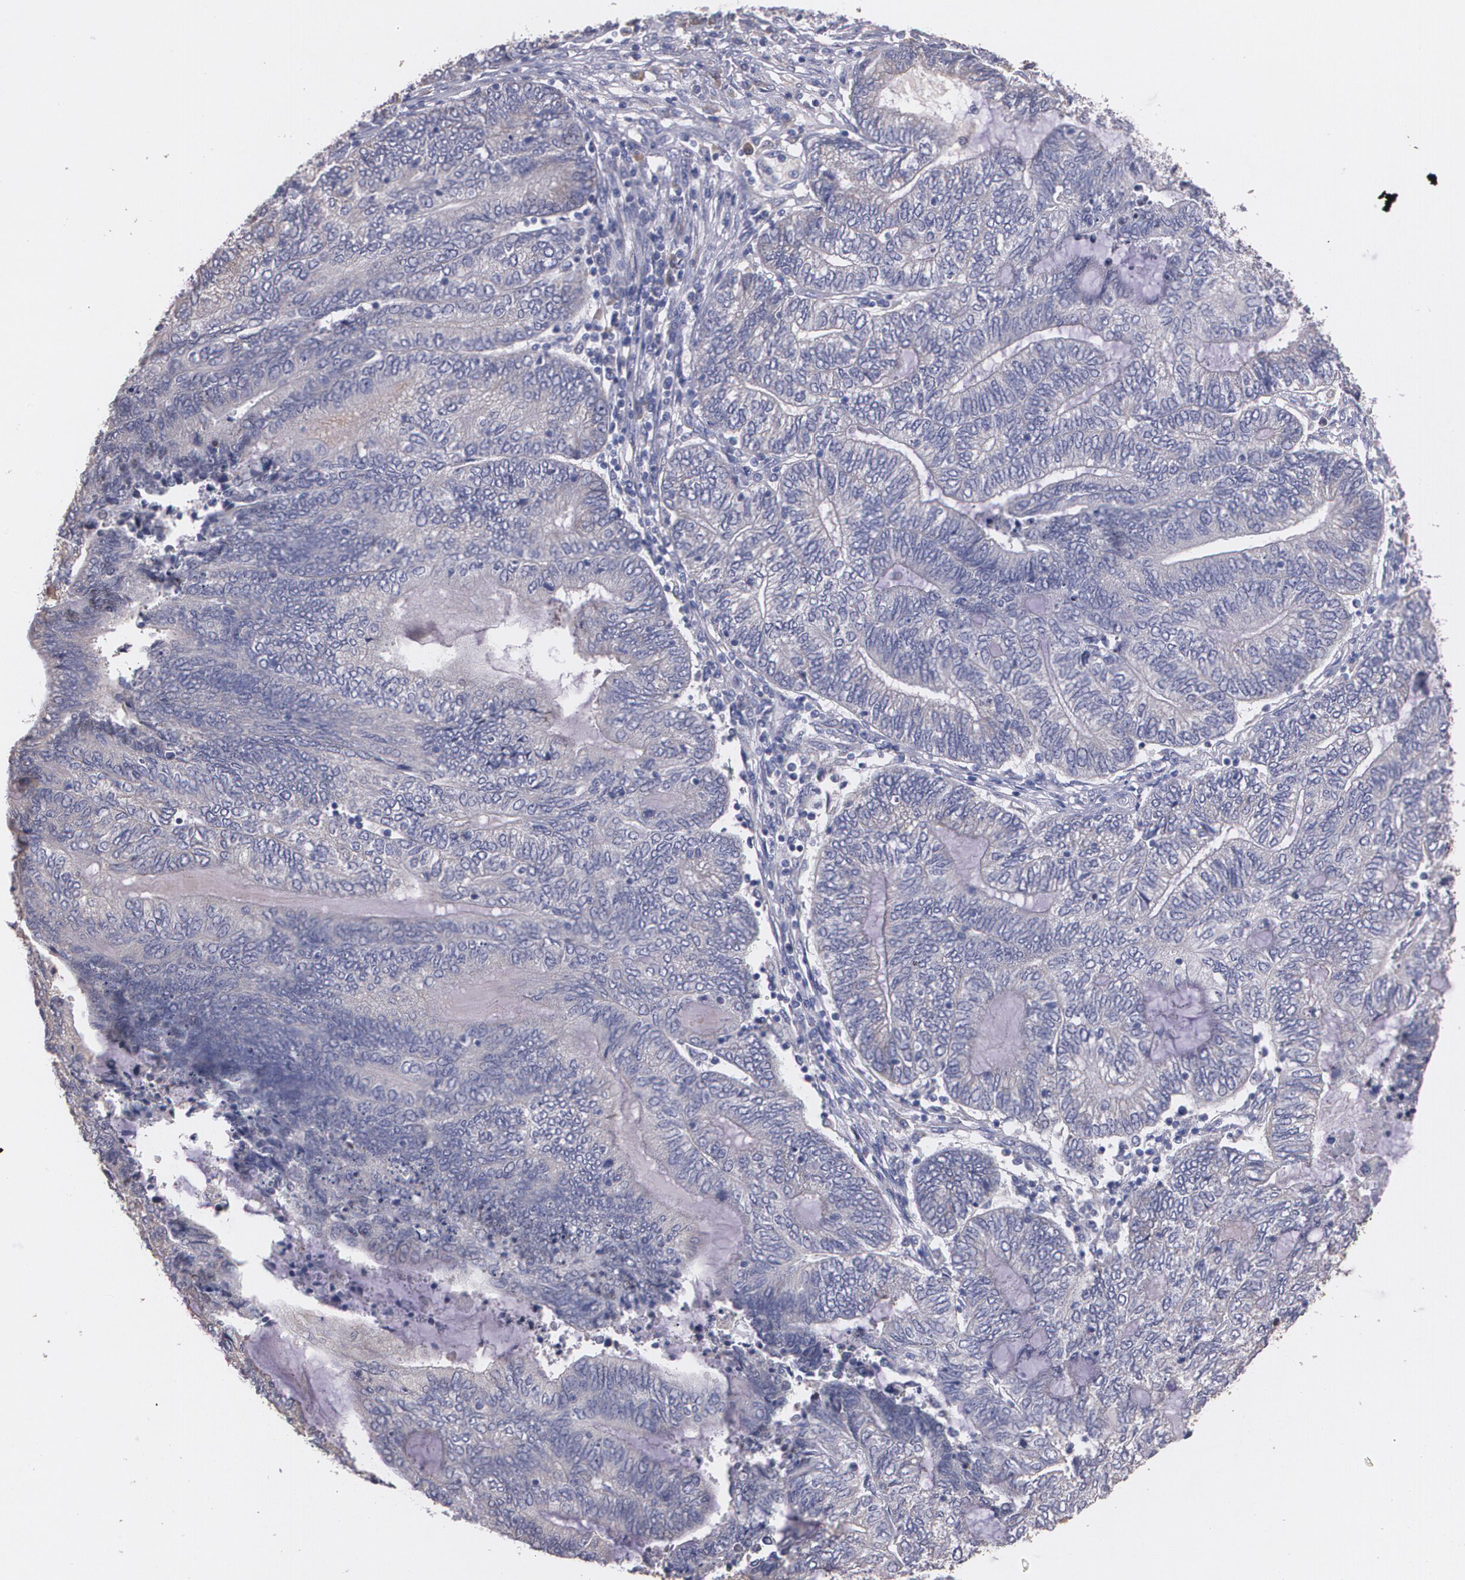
{"staining": {"intensity": "negative", "quantity": "none", "location": "none"}, "tissue": "endometrial cancer", "cell_type": "Tumor cells", "image_type": "cancer", "snomed": [{"axis": "morphology", "description": "Adenocarcinoma, NOS"}, {"axis": "topography", "description": "Uterus"}, {"axis": "topography", "description": "Endometrium"}], "caption": "An immunohistochemistry micrograph of adenocarcinoma (endometrial) is shown. There is no staining in tumor cells of adenocarcinoma (endometrial). (DAB (3,3'-diaminobenzidine) immunohistochemistry visualized using brightfield microscopy, high magnification).", "gene": "AMBP", "patient": {"sex": "female", "age": 70}}